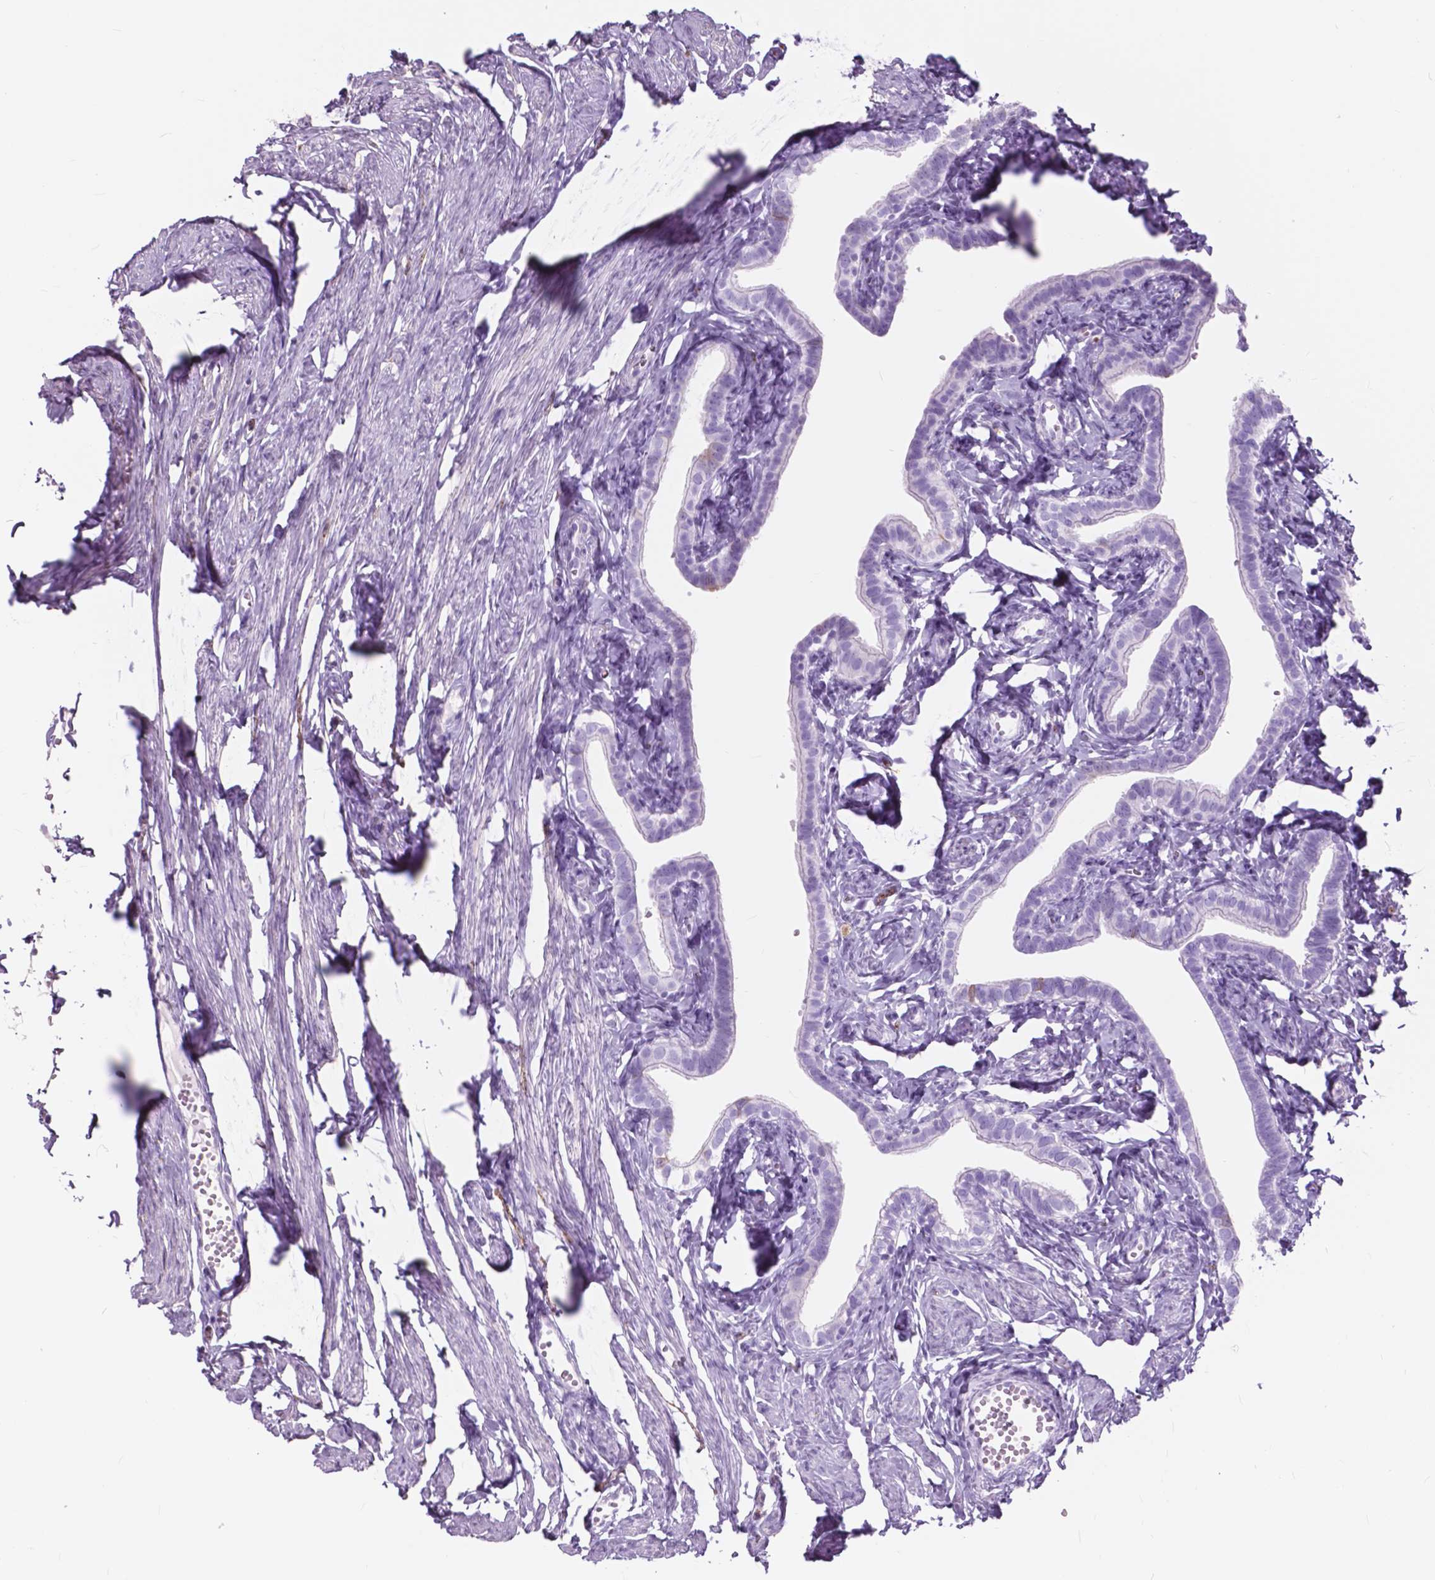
{"staining": {"intensity": "negative", "quantity": "none", "location": "none"}, "tissue": "fallopian tube", "cell_type": "Glandular cells", "image_type": "normal", "snomed": [{"axis": "morphology", "description": "Normal tissue, NOS"}, {"axis": "topography", "description": "Fallopian tube"}], "caption": "The immunohistochemistry micrograph has no significant positivity in glandular cells of fallopian tube.", "gene": "FXYD2", "patient": {"sex": "female", "age": 41}}